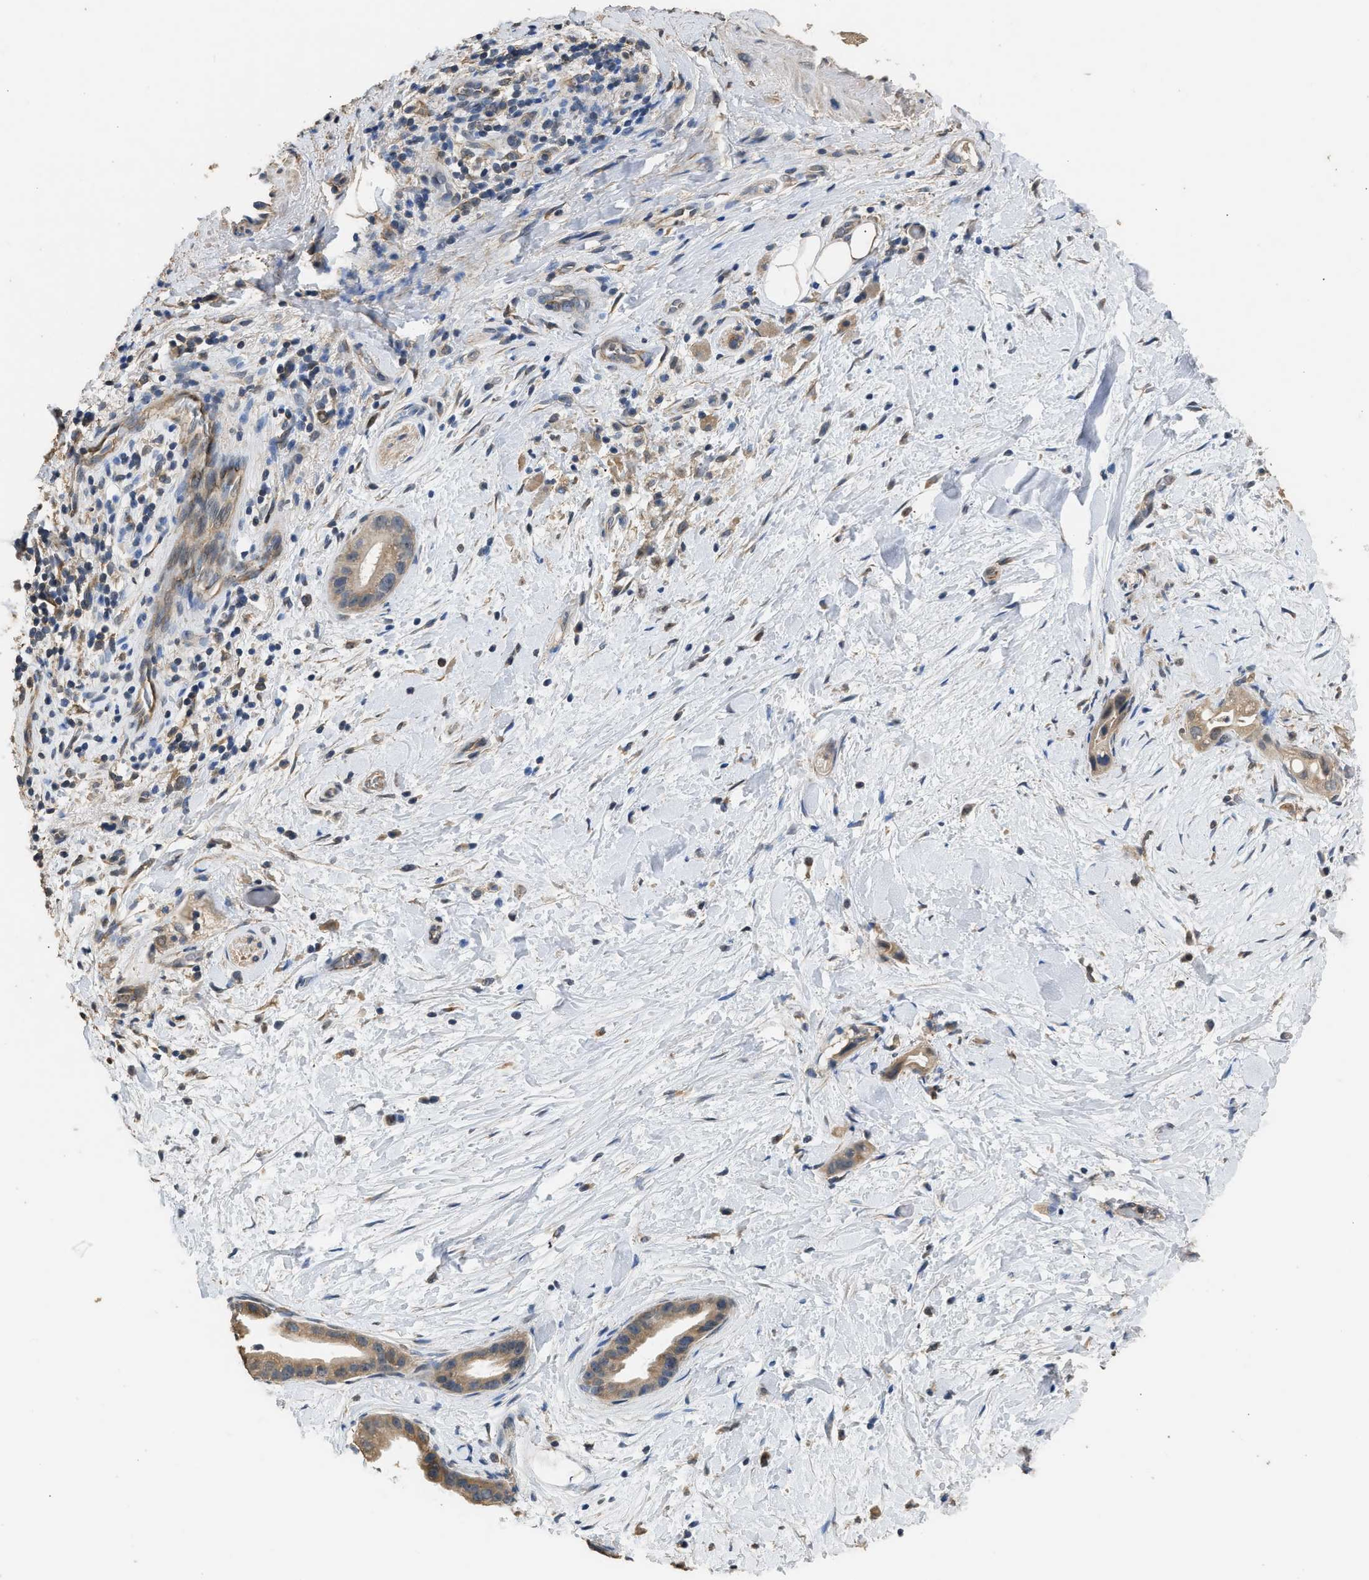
{"staining": {"intensity": "moderate", "quantity": ">75%", "location": "cytoplasmic/membranous"}, "tissue": "pancreatic cancer", "cell_type": "Tumor cells", "image_type": "cancer", "snomed": [{"axis": "morphology", "description": "Adenocarcinoma, NOS"}, {"axis": "topography", "description": "Pancreas"}], "caption": "The histopathology image demonstrates immunohistochemical staining of pancreatic adenocarcinoma. There is moderate cytoplasmic/membranous positivity is appreciated in about >75% of tumor cells.", "gene": "SPINT2", "patient": {"sex": "male", "age": 55}}